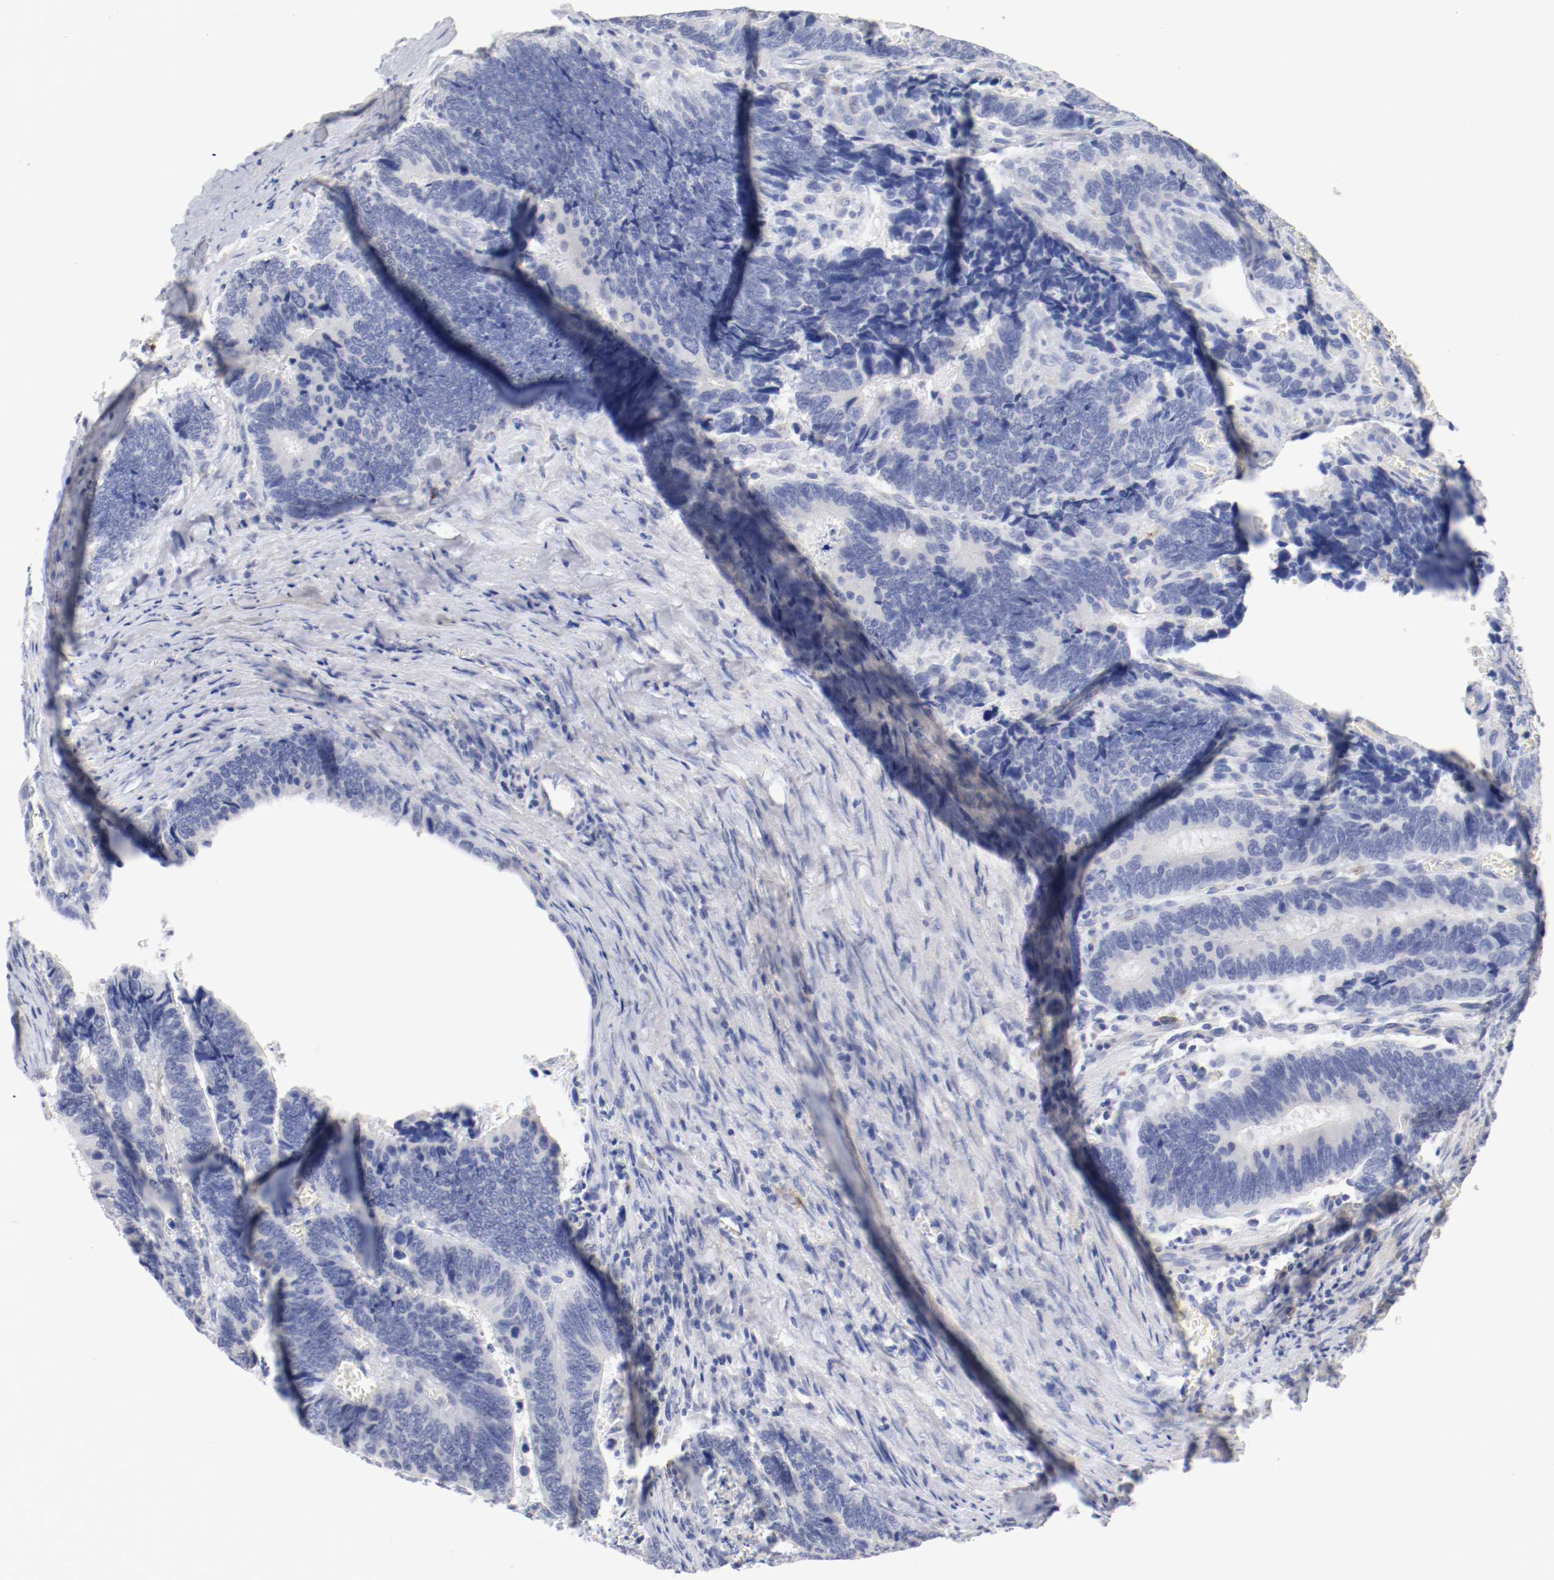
{"staining": {"intensity": "negative", "quantity": "none", "location": "none"}, "tissue": "colorectal cancer", "cell_type": "Tumor cells", "image_type": "cancer", "snomed": [{"axis": "morphology", "description": "Adenocarcinoma, NOS"}, {"axis": "topography", "description": "Colon"}], "caption": "There is no significant staining in tumor cells of adenocarcinoma (colorectal).", "gene": "FGFBP1", "patient": {"sex": "male", "age": 72}}